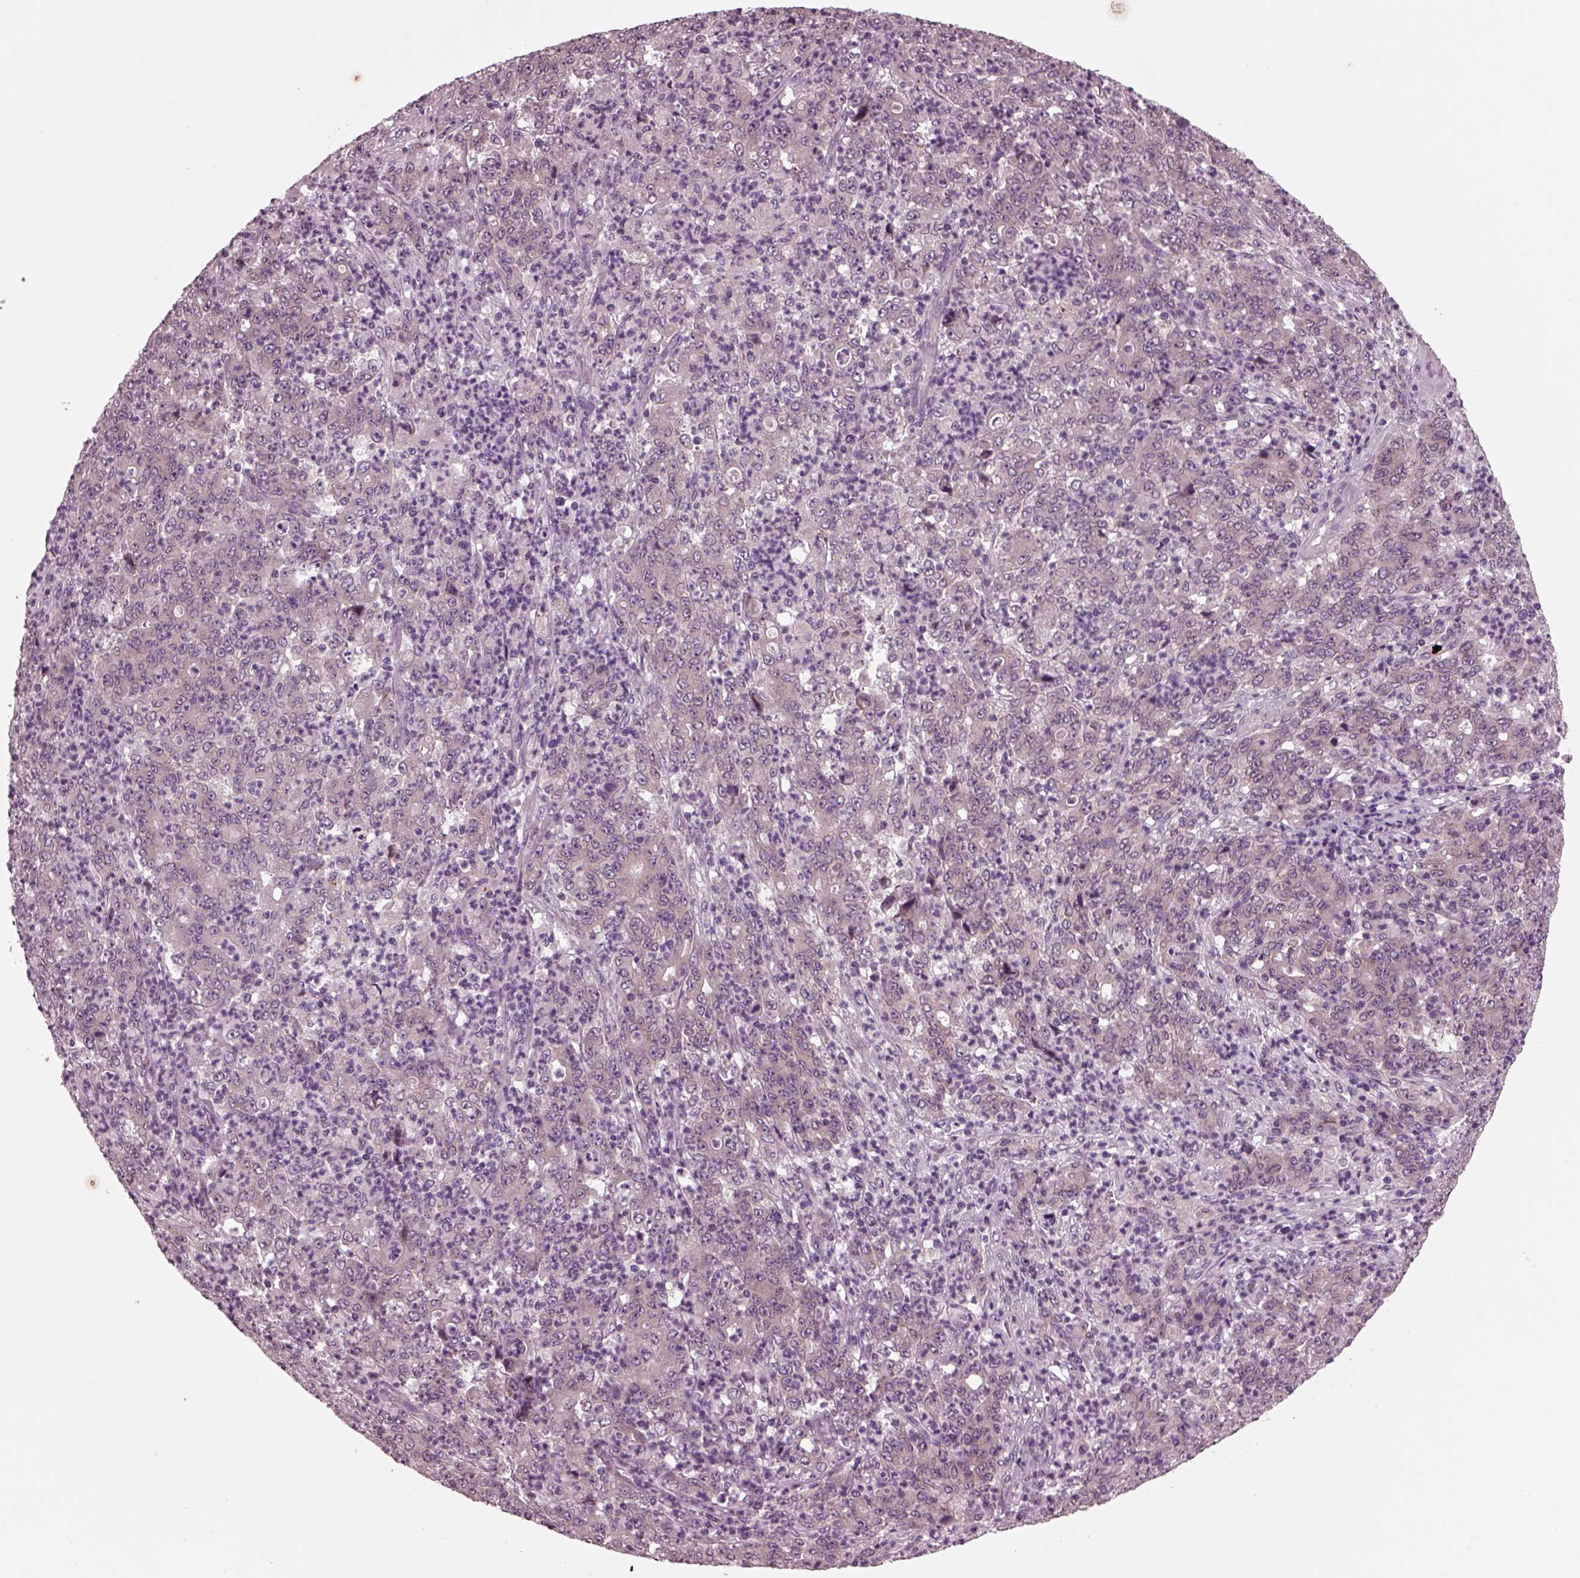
{"staining": {"intensity": "weak", "quantity": "<25%", "location": "cytoplasmic/membranous"}, "tissue": "stomach cancer", "cell_type": "Tumor cells", "image_type": "cancer", "snomed": [{"axis": "morphology", "description": "Adenocarcinoma, NOS"}, {"axis": "topography", "description": "Stomach, lower"}], "caption": "Protein analysis of stomach adenocarcinoma shows no significant staining in tumor cells.", "gene": "AP4M1", "patient": {"sex": "female", "age": 71}}